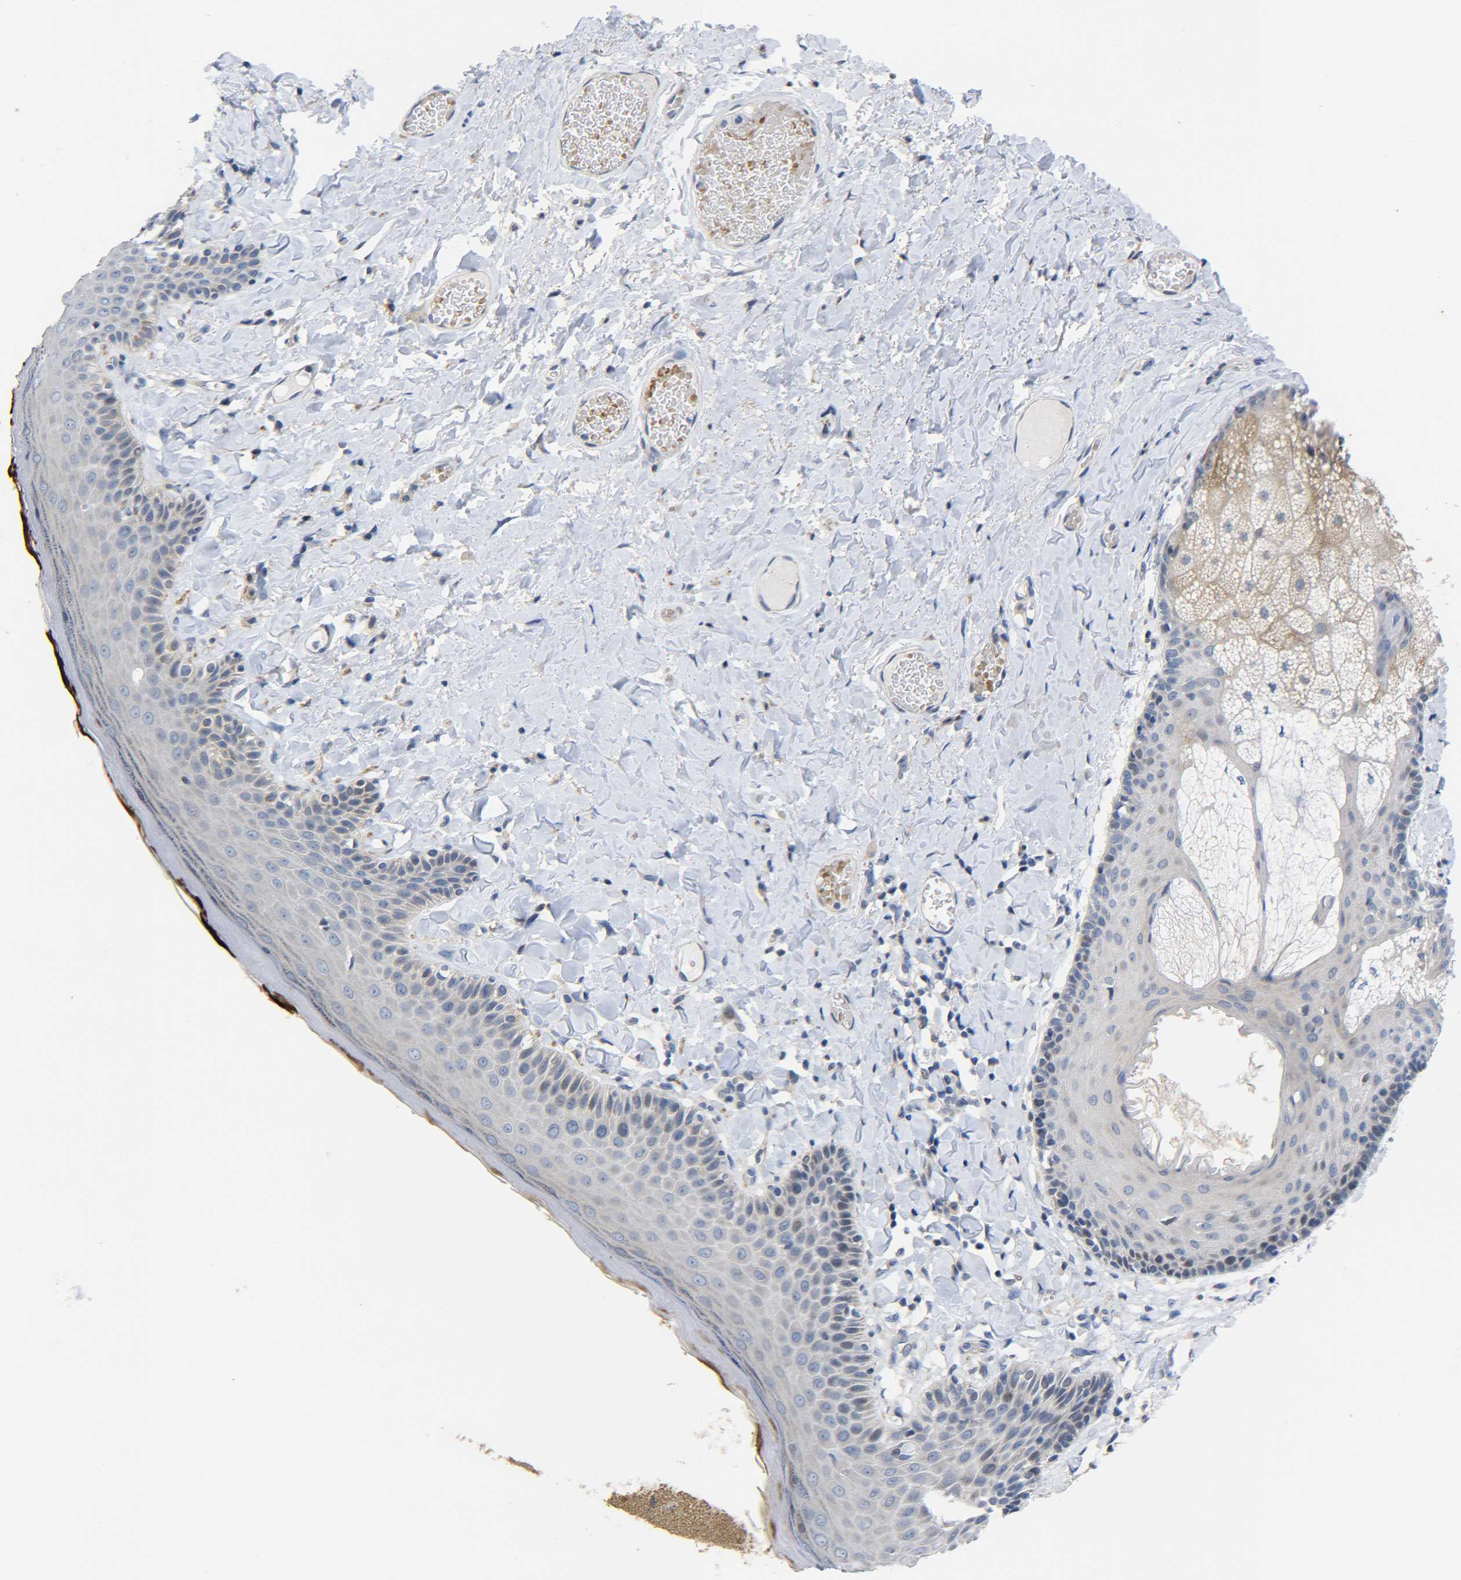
{"staining": {"intensity": "negative", "quantity": "none", "location": "none"}, "tissue": "skin", "cell_type": "Epidermal cells", "image_type": "normal", "snomed": [{"axis": "morphology", "description": "Normal tissue, NOS"}, {"axis": "topography", "description": "Anal"}], "caption": "A micrograph of human skin is negative for staining in epidermal cells. (DAB (3,3'-diaminobenzidine) immunohistochemistry (IHC), high magnification).", "gene": "CMTM1", "patient": {"sex": "male", "age": 69}}